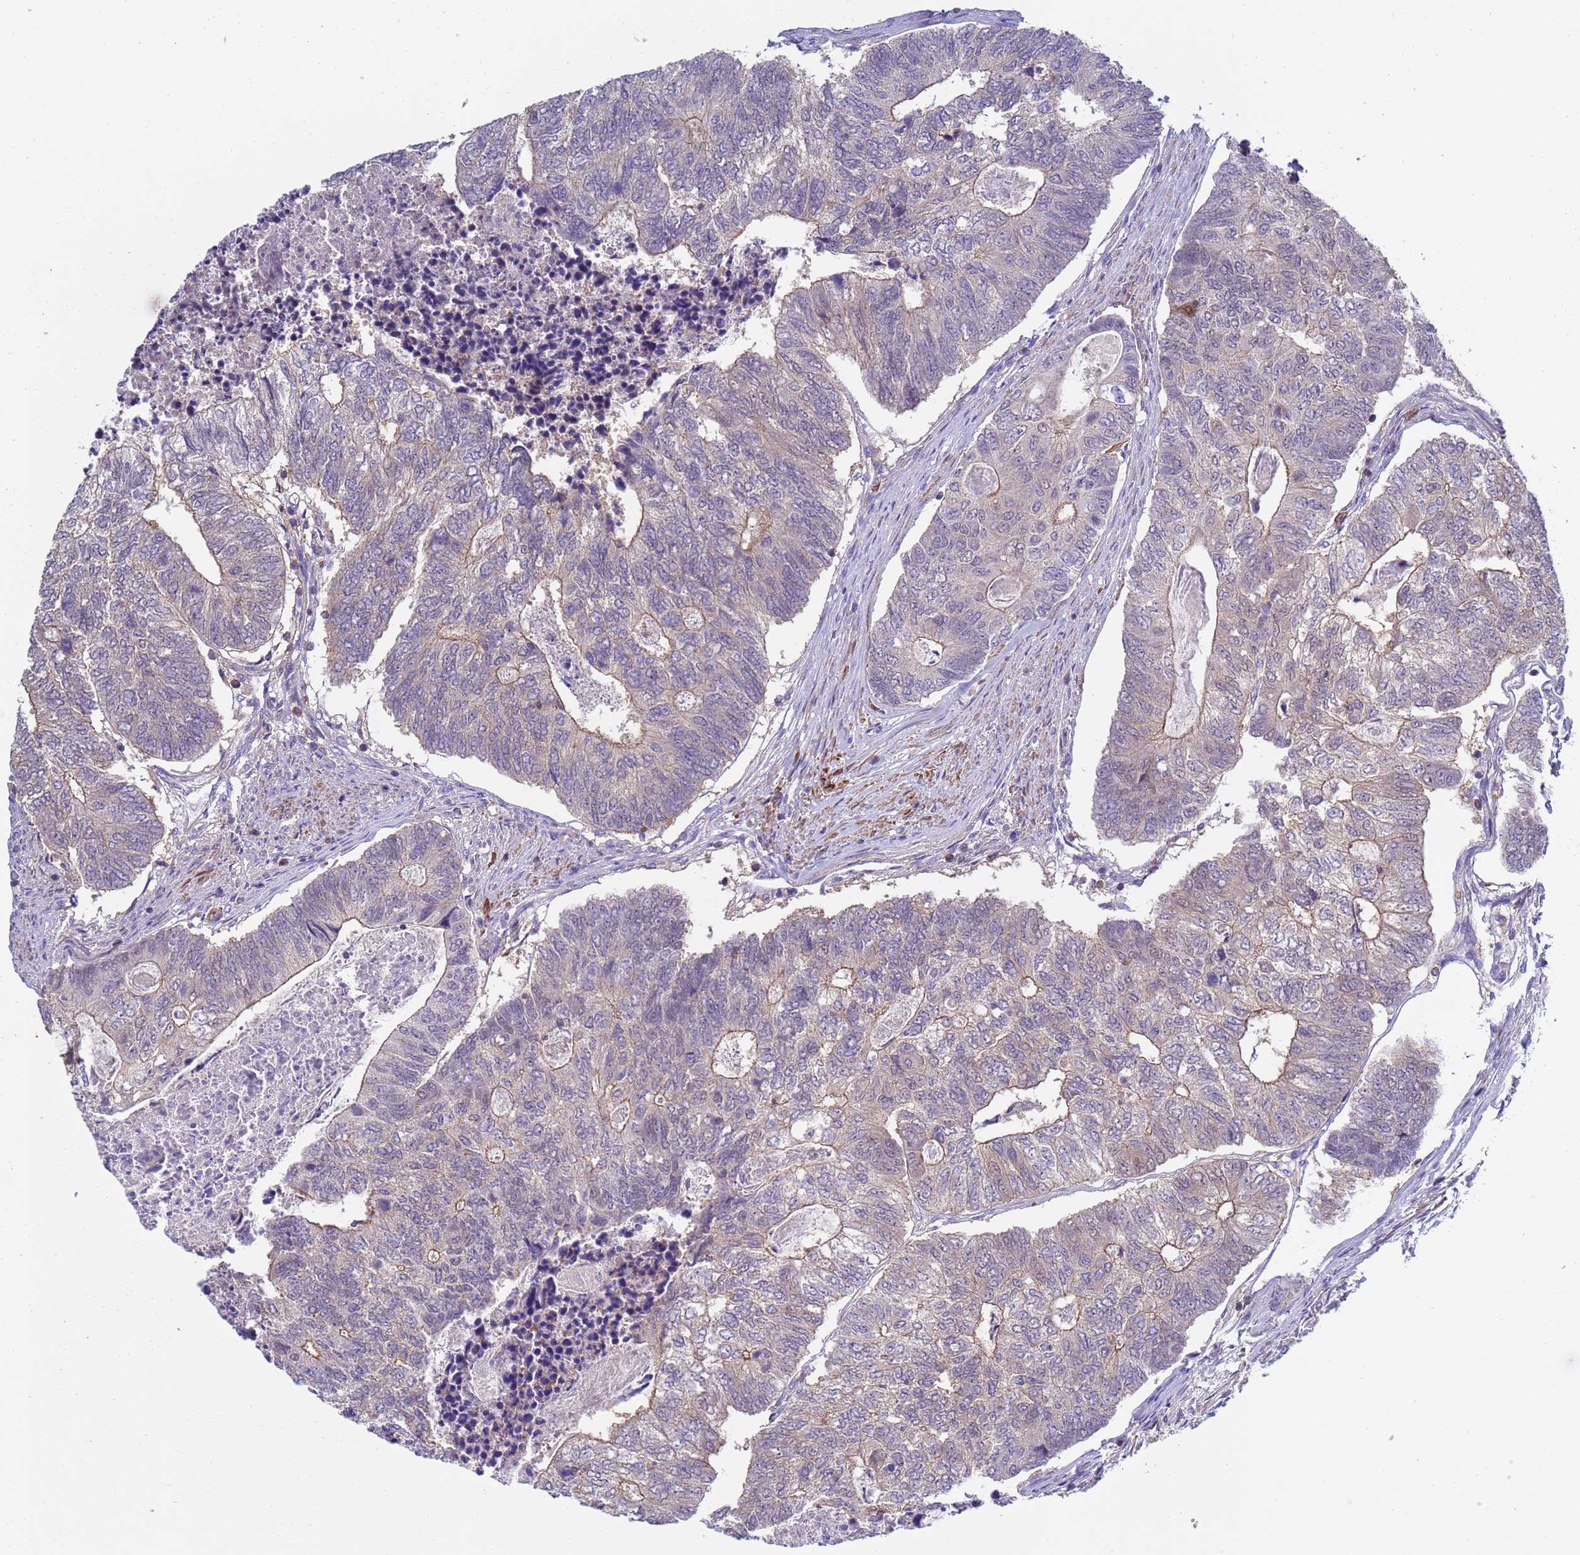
{"staining": {"intensity": "weak", "quantity": "<25%", "location": "cytoplasmic/membranous"}, "tissue": "colorectal cancer", "cell_type": "Tumor cells", "image_type": "cancer", "snomed": [{"axis": "morphology", "description": "Adenocarcinoma, NOS"}, {"axis": "topography", "description": "Colon"}], "caption": "Tumor cells are negative for protein expression in human colorectal cancer (adenocarcinoma).", "gene": "KLHL13", "patient": {"sex": "female", "age": 67}}